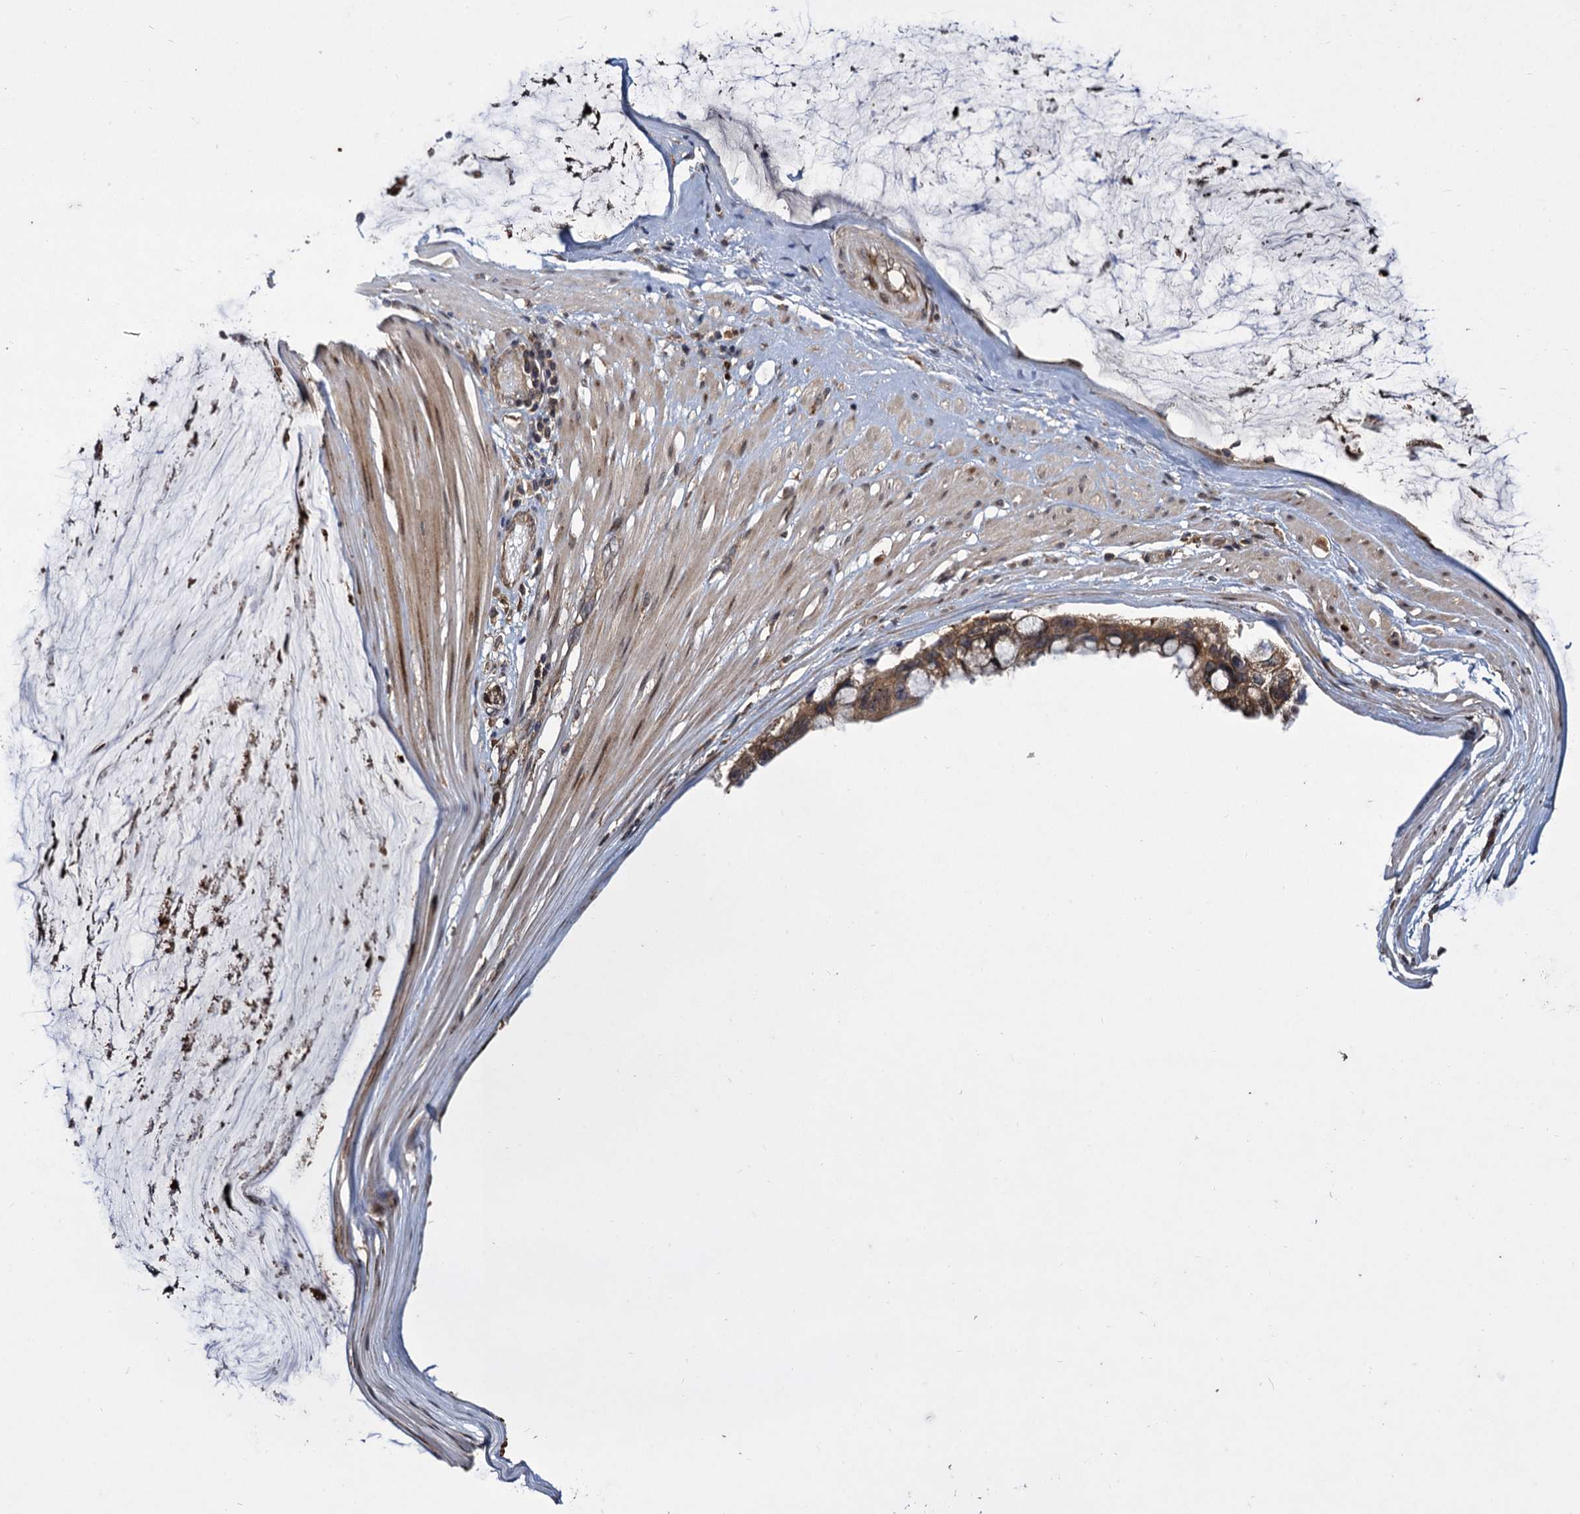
{"staining": {"intensity": "moderate", "quantity": ">75%", "location": "cytoplasmic/membranous"}, "tissue": "ovarian cancer", "cell_type": "Tumor cells", "image_type": "cancer", "snomed": [{"axis": "morphology", "description": "Cystadenocarcinoma, mucinous, NOS"}, {"axis": "topography", "description": "Ovary"}], "caption": "Brown immunohistochemical staining in mucinous cystadenocarcinoma (ovarian) exhibits moderate cytoplasmic/membranous staining in about >75% of tumor cells.", "gene": "INPPL1", "patient": {"sex": "female", "age": 39}}